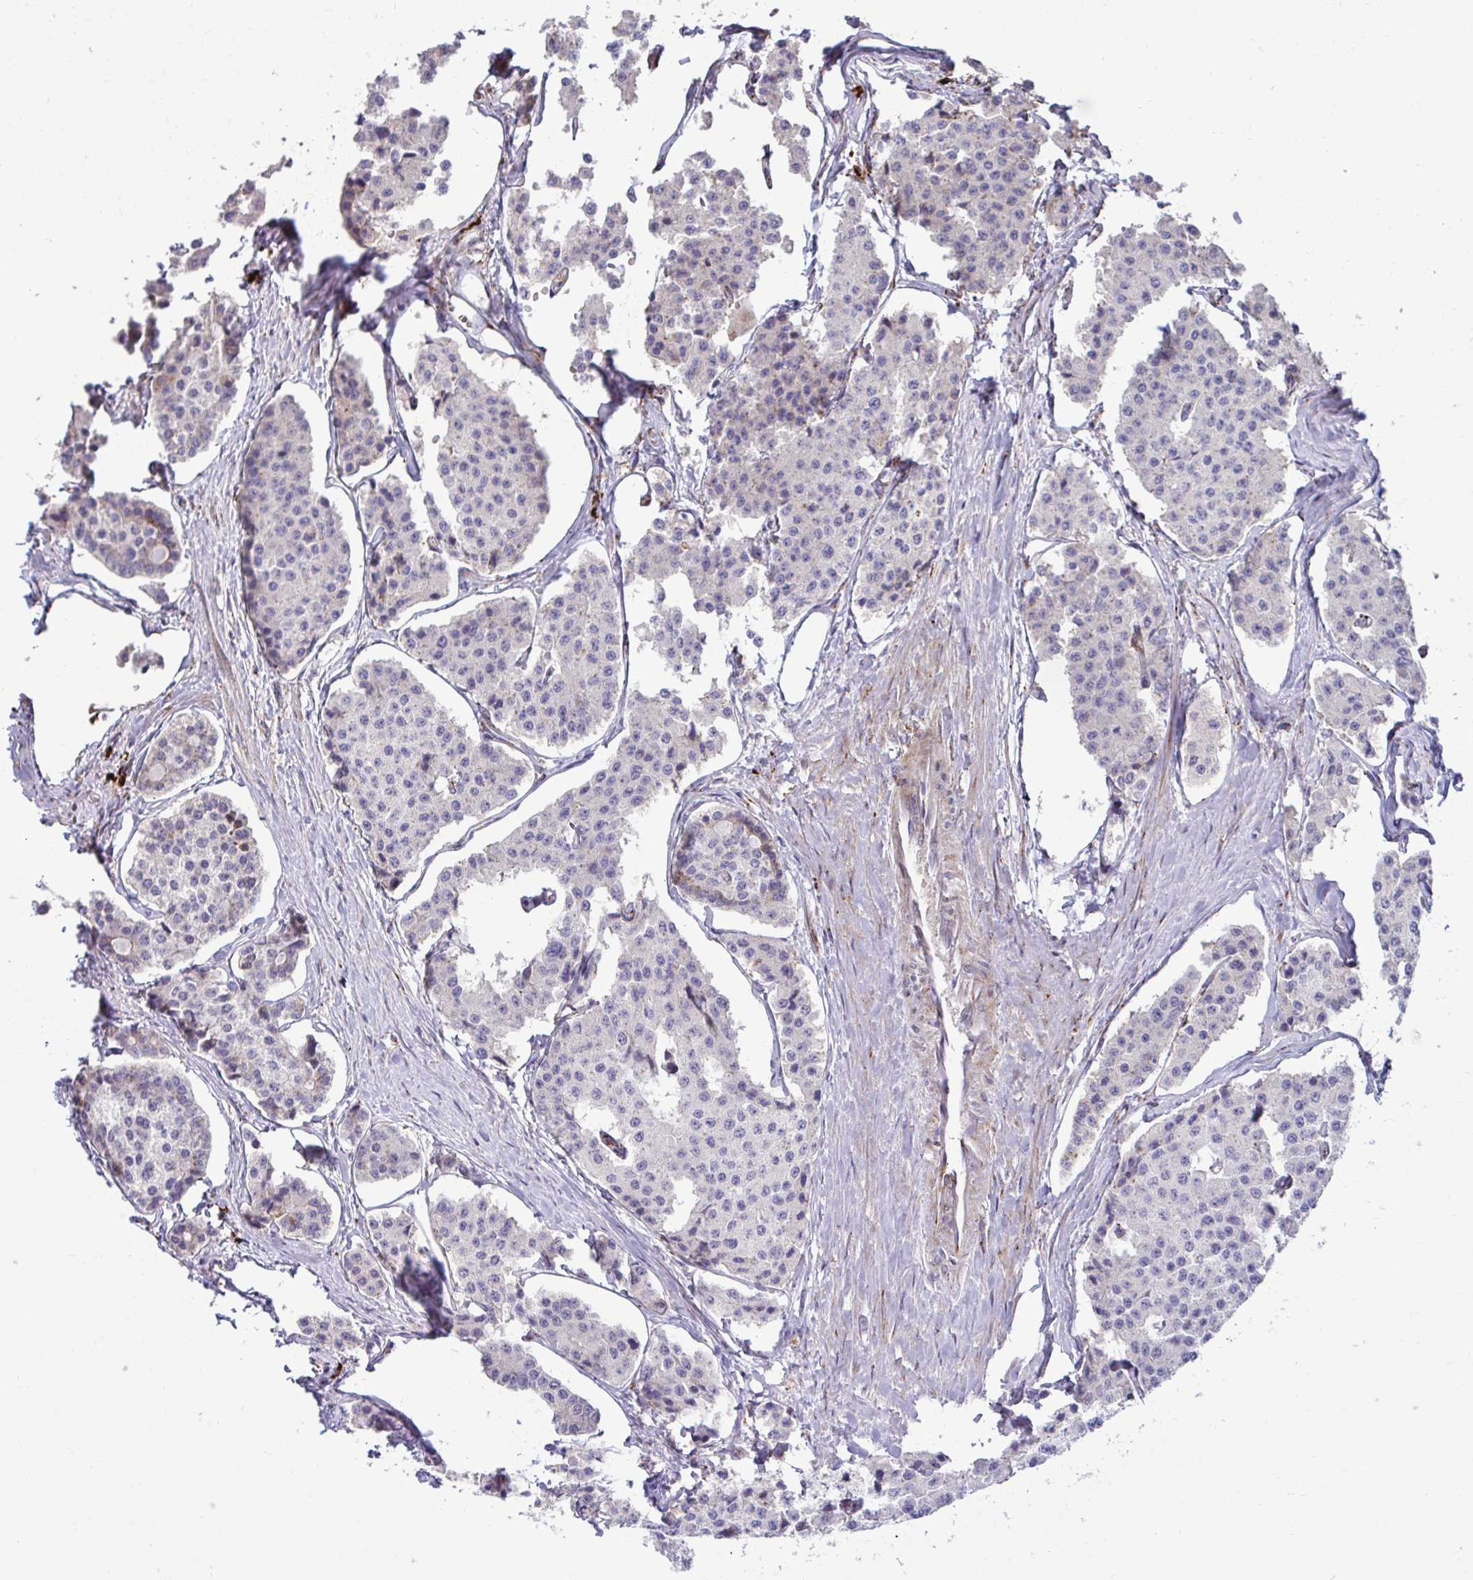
{"staining": {"intensity": "negative", "quantity": "none", "location": "none"}, "tissue": "carcinoid", "cell_type": "Tumor cells", "image_type": "cancer", "snomed": [{"axis": "morphology", "description": "Carcinoid, malignant, NOS"}, {"axis": "topography", "description": "Small intestine"}], "caption": "IHC photomicrograph of human carcinoid stained for a protein (brown), which displays no expression in tumor cells. (DAB (3,3'-diaminobenzidine) IHC visualized using brightfield microscopy, high magnification).", "gene": "LIMS1", "patient": {"sex": "female", "age": 65}}